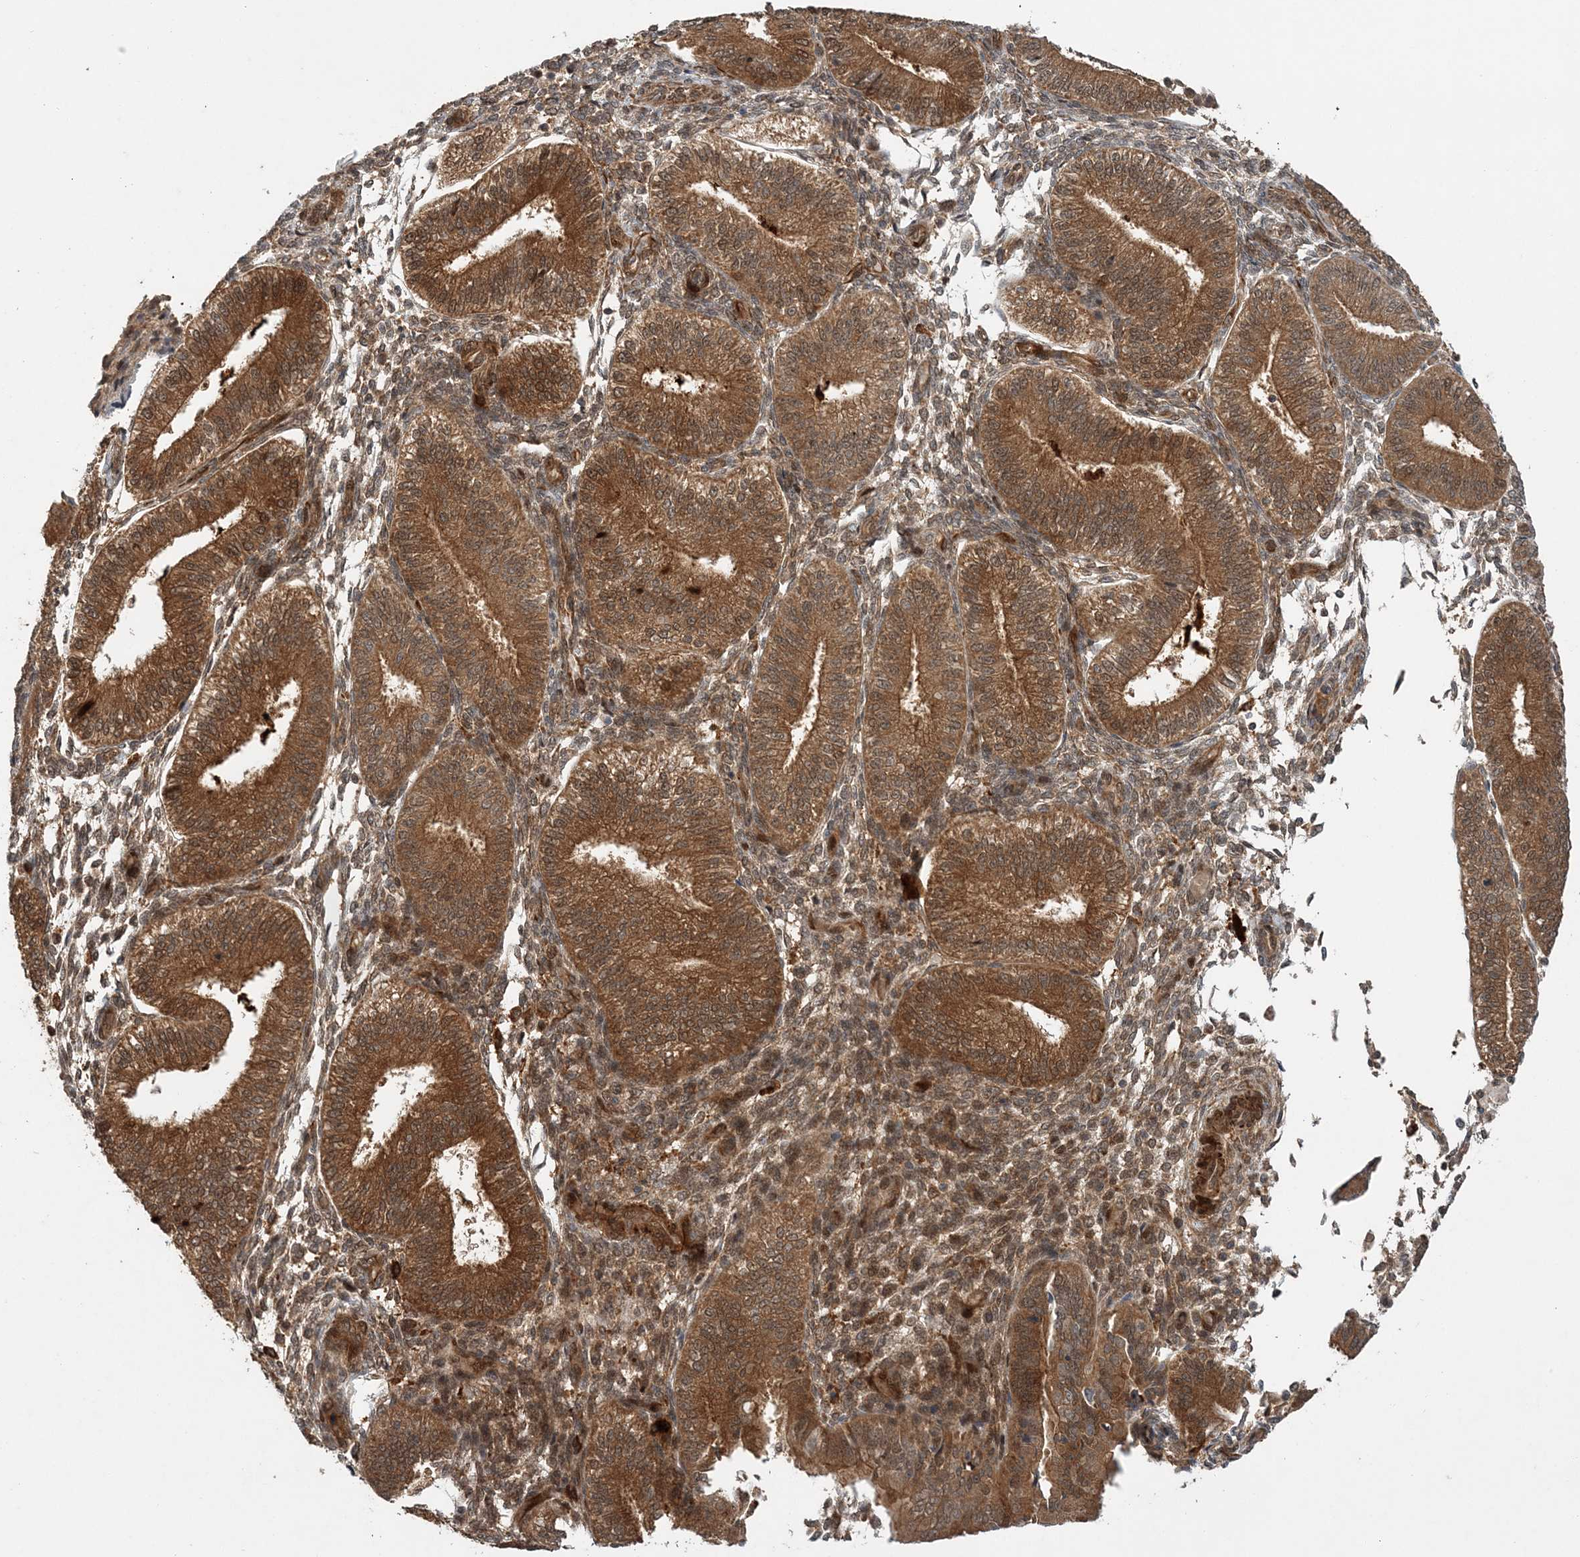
{"staining": {"intensity": "moderate", "quantity": ">75%", "location": "cytoplasmic/membranous"}, "tissue": "endometrium", "cell_type": "Cells in endometrial stroma", "image_type": "normal", "snomed": [{"axis": "morphology", "description": "Normal tissue, NOS"}, {"axis": "topography", "description": "Endometrium"}], "caption": "High-power microscopy captured an immunohistochemistry image of benign endometrium, revealing moderate cytoplasmic/membranous positivity in approximately >75% of cells in endometrial stroma. The staining is performed using DAB (3,3'-diaminobenzidine) brown chromogen to label protein expression. The nuclei are counter-stained blue using hematoxylin.", "gene": "UBTD2", "patient": {"sex": "female", "age": 39}}